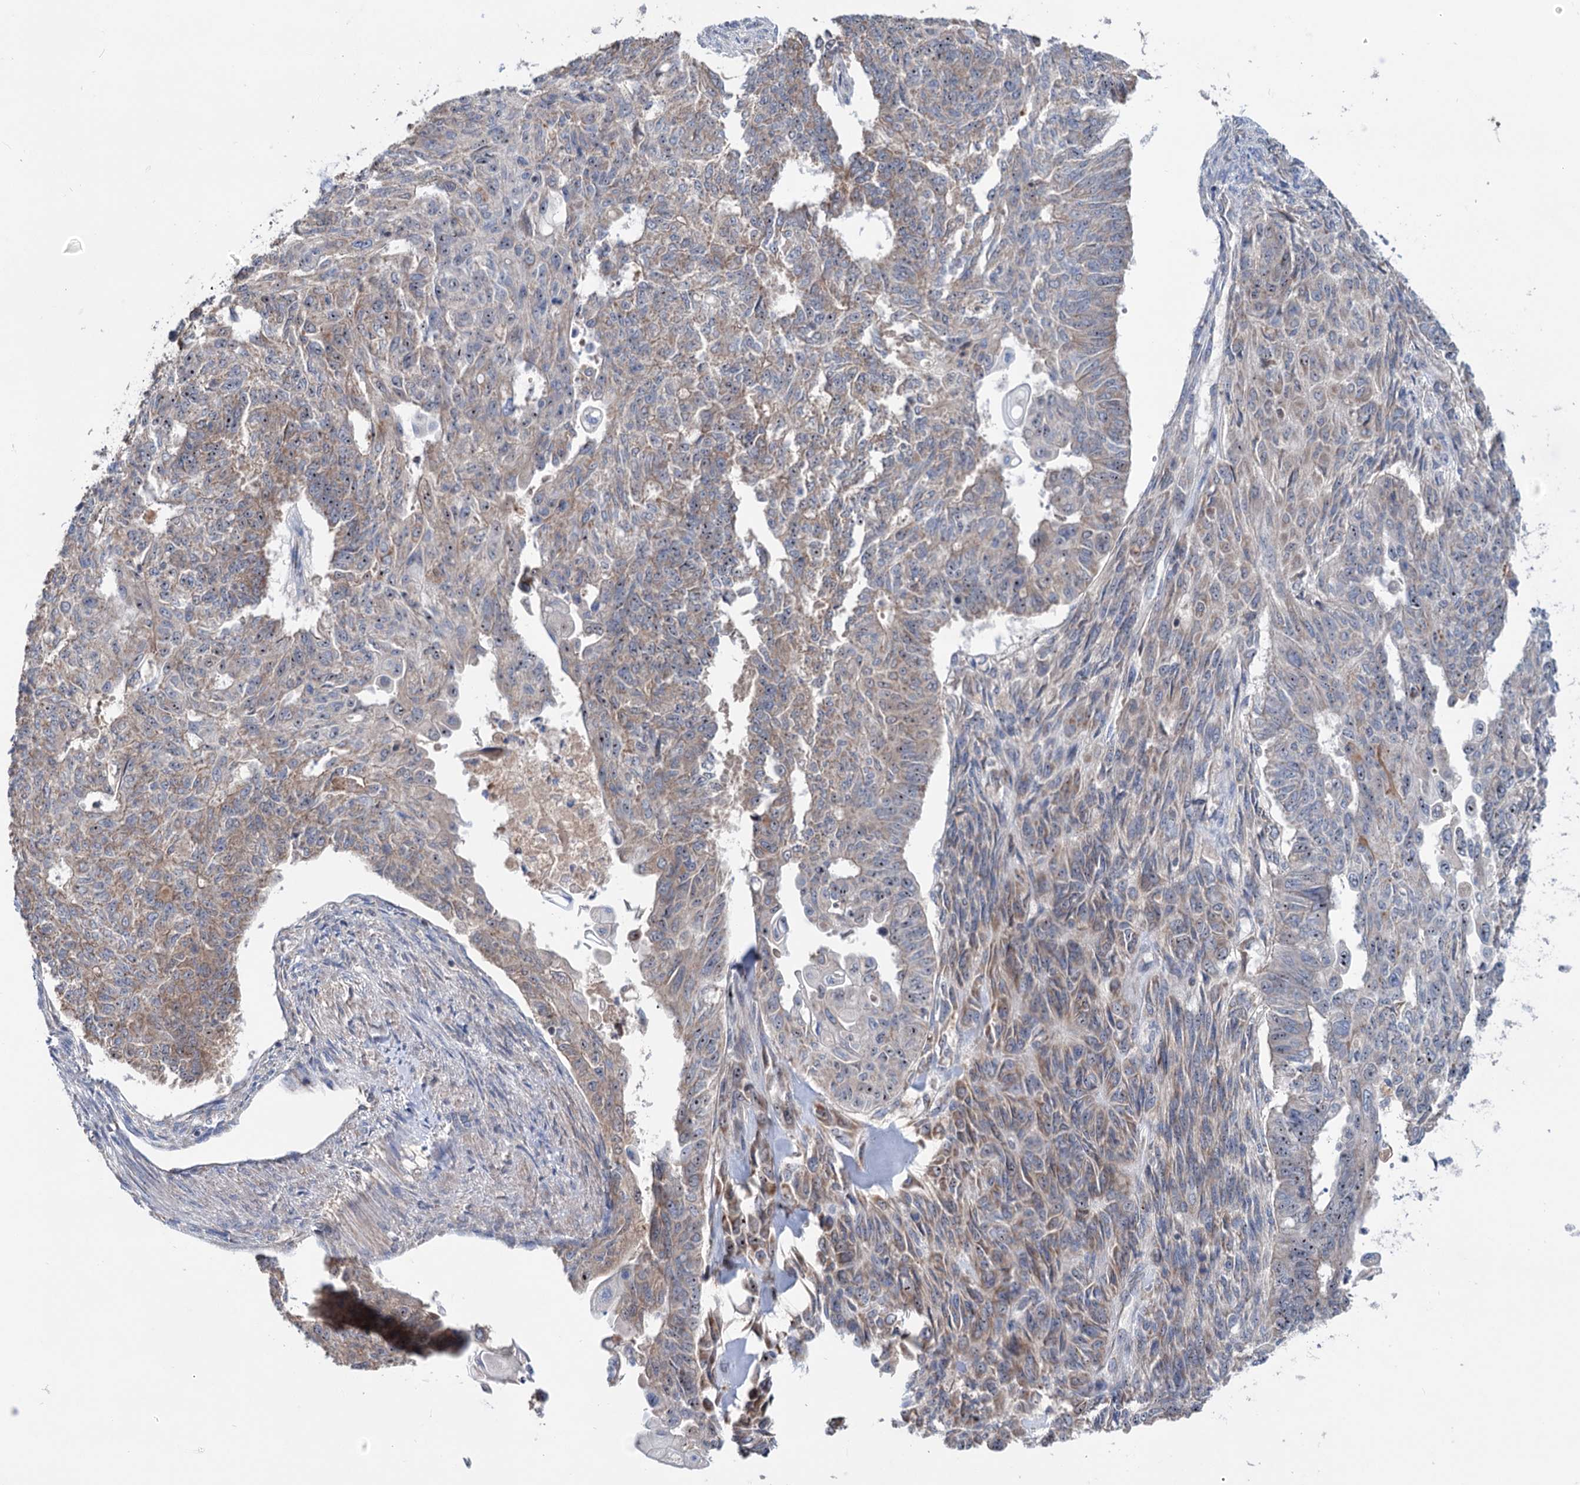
{"staining": {"intensity": "weak", "quantity": "25%-75%", "location": "cytoplasmic/membranous"}, "tissue": "endometrial cancer", "cell_type": "Tumor cells", "image_type": "cancer", "snomed": [{"axis": "morphology", "description": "Adenocarcinoma, NOS"}, {"axis": "topography", "description": "Endometrium"}], "caption": "Brown immunohistochemical staining in endometrial cancer (adenocarcinoma) displays weak cytoplasmic/membranous staining in approximately 25%-75% of tumor cells.", "gene": "HTR3B", "patient": {"sex": "female", "age": 32}}